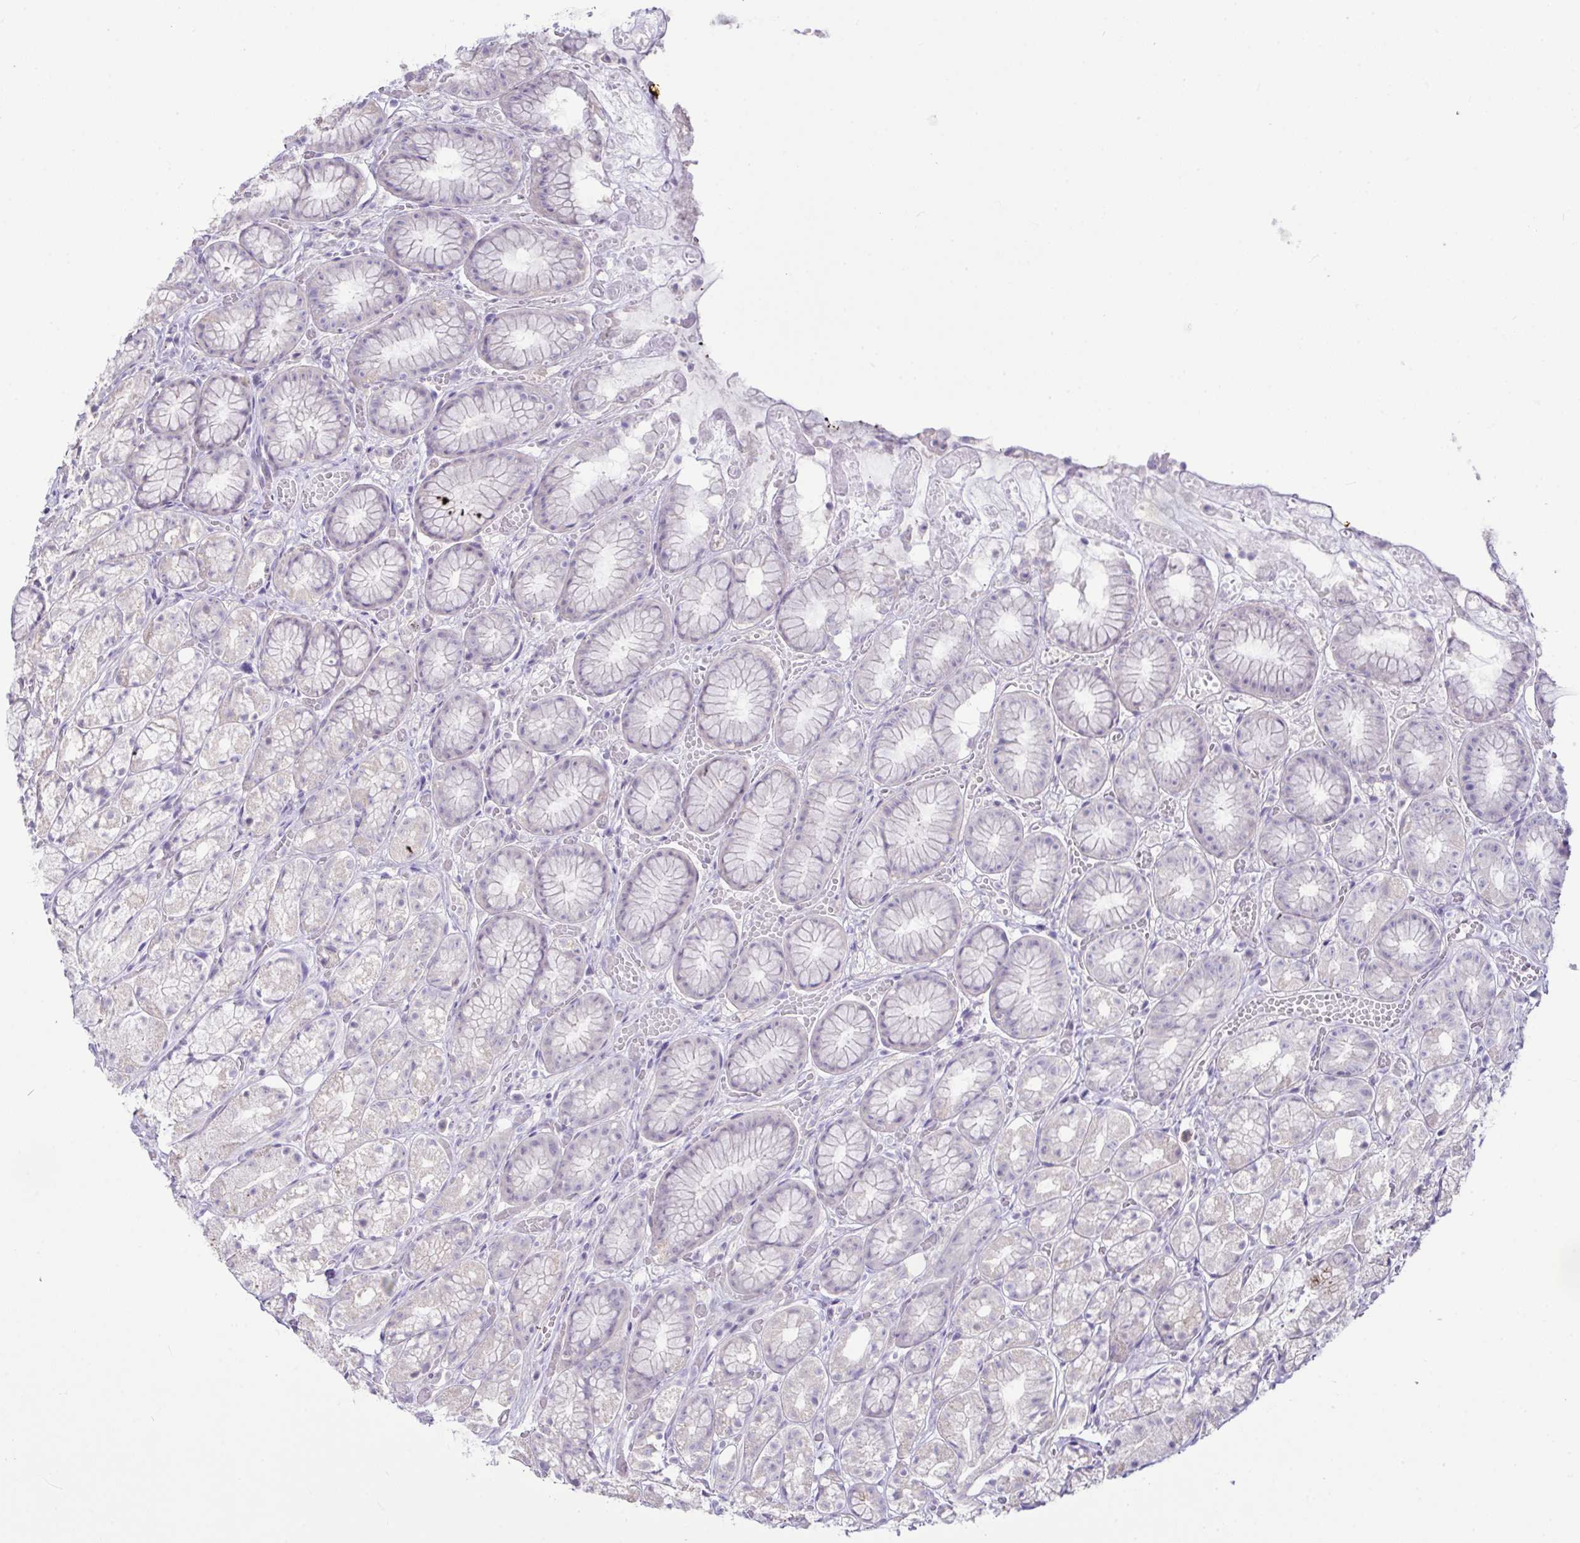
{"staining": {"intensity": "weak", "quantity": "<25%", "location": "cytoplasmic/membranous,nuclear"}, "tissue": "stomach", "cell_type": "Glandular cells", "image_type": "normal", "snomed": [{"axis": "morphology", "description": "Normal tissue, NOS"}, {"axis": "topography", "description": "Smooth muscle"}, {"axis": "topography", "description": "Stomach"}], "caption": "Stomach stained for a protein using immunohistochemistry (IHC) demonstrates no staining glandular cells.", "gene": "D2HGDH", "patient": {"sex": "male", "age": 70}}